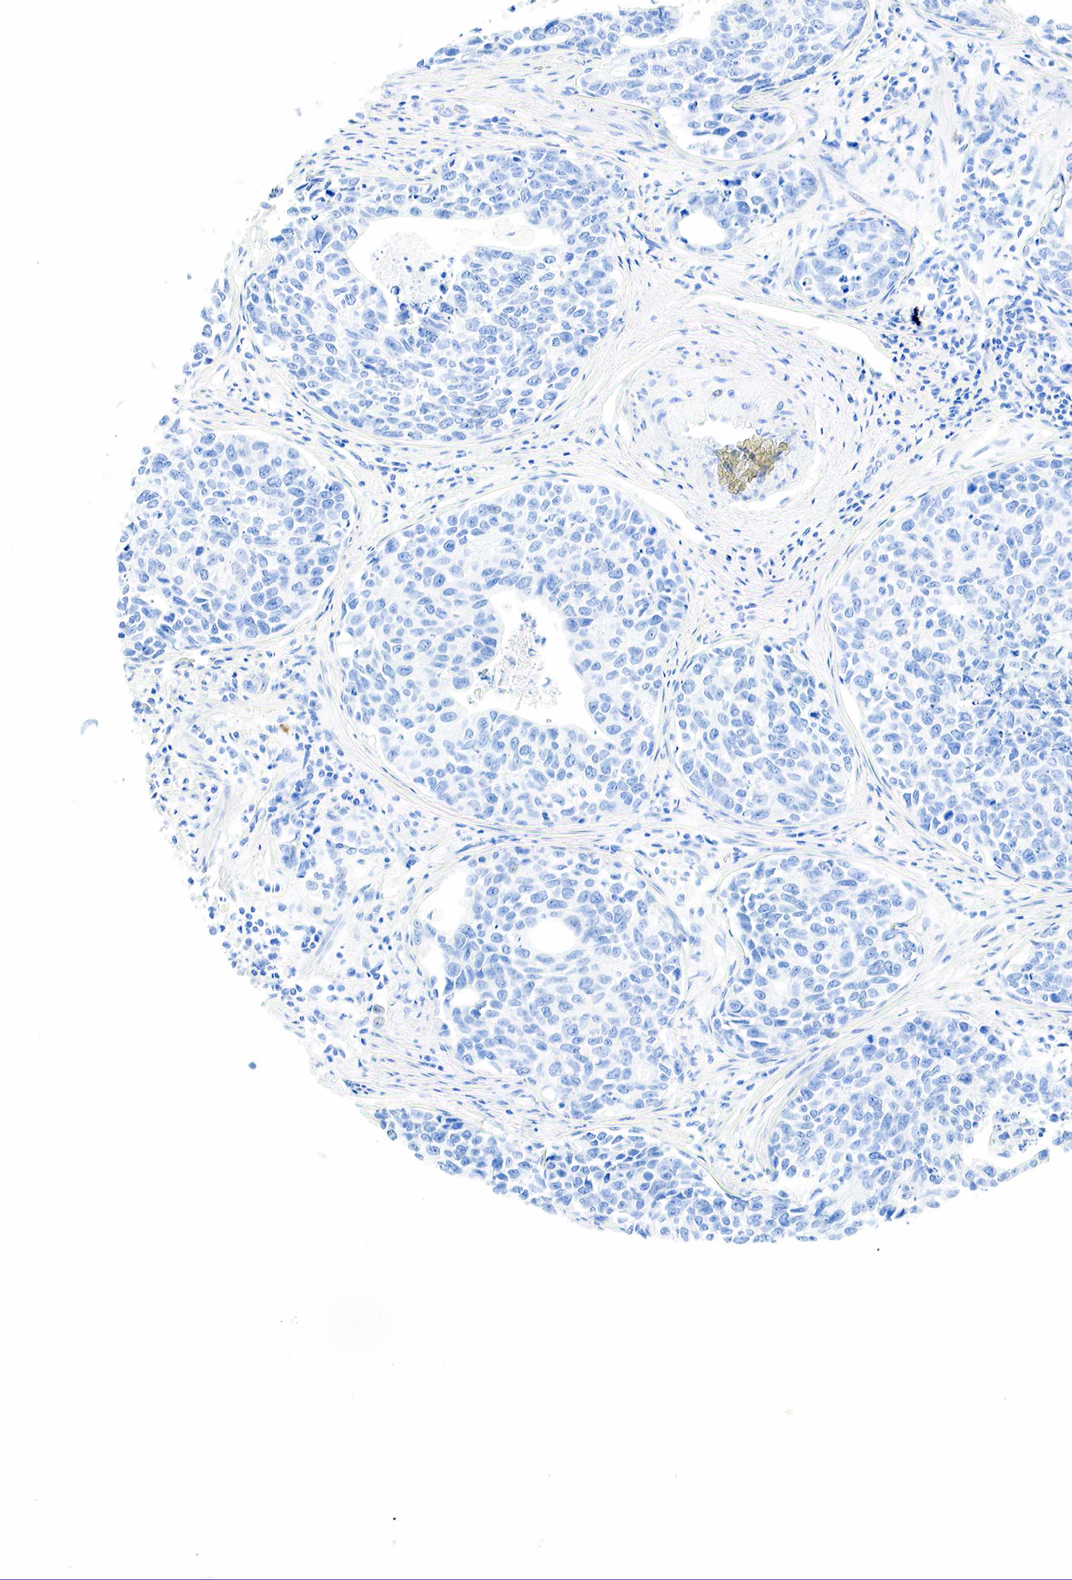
{"staining": {"intensity": "negative", "quantity": "none", "location": "none"}, "tissue": "urothelial cancer", "cell_type": "Tumor cells", "image_type": "cancer", "snomed": [{"axis": "morphology", "description": "Urothelial carcinoma, High grade"}, {"axis": "topography", "description": "Urinary bladder"}], "caption": "Immunohistochemistry histopathology image of human urothelial cancer stained for a protein (brown), which displays no expression in tumor cells.", "gene": "INHA", "patient": {"sex": "male", "age": 81}}